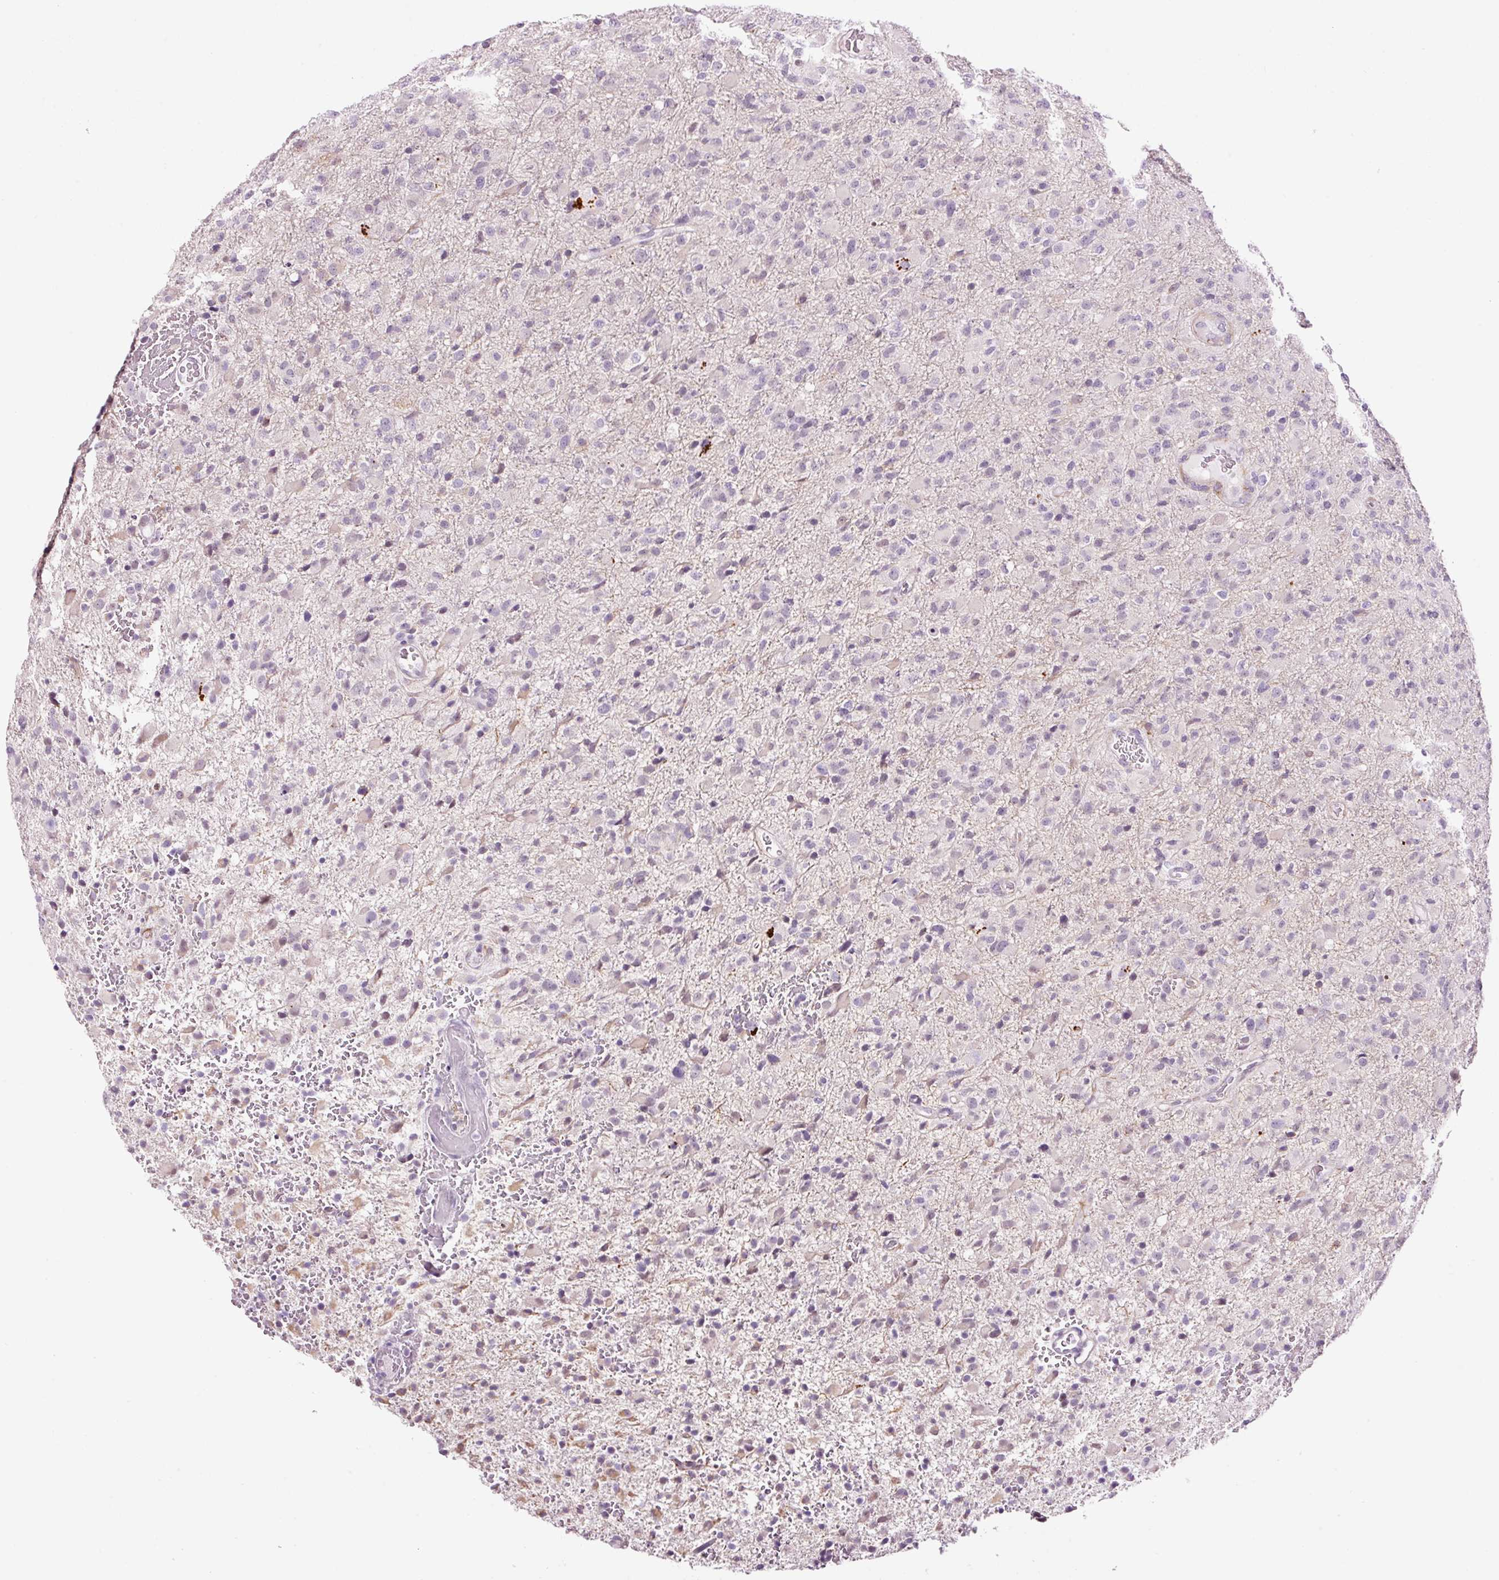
{"staining": {"intensity": "negative", "quantity": "none", "location": "none"}, "tissue": "glioma", "cell_type": "Tumor cells", "image_type": "cancer", "snomed": [{"axis": "morphology", "description": "Glioma, malignant, Low grade"}, {"axis": "topography", "description": "Brain"}], "caption": "This photomicrograph is of malignant low-grade glioma stained with immunohistochemistry (IHC) to label a protein in brown with the nuclei are counter-stained blue. There is no expression in tumor cells. (DAB (3,3'-diaminobenzidine) immunohistochemistry (IHC) visualized using brightfield microscopy, high magnification).", "gene": "RTF2", "patient": {"sex": "male", "age": 65}}